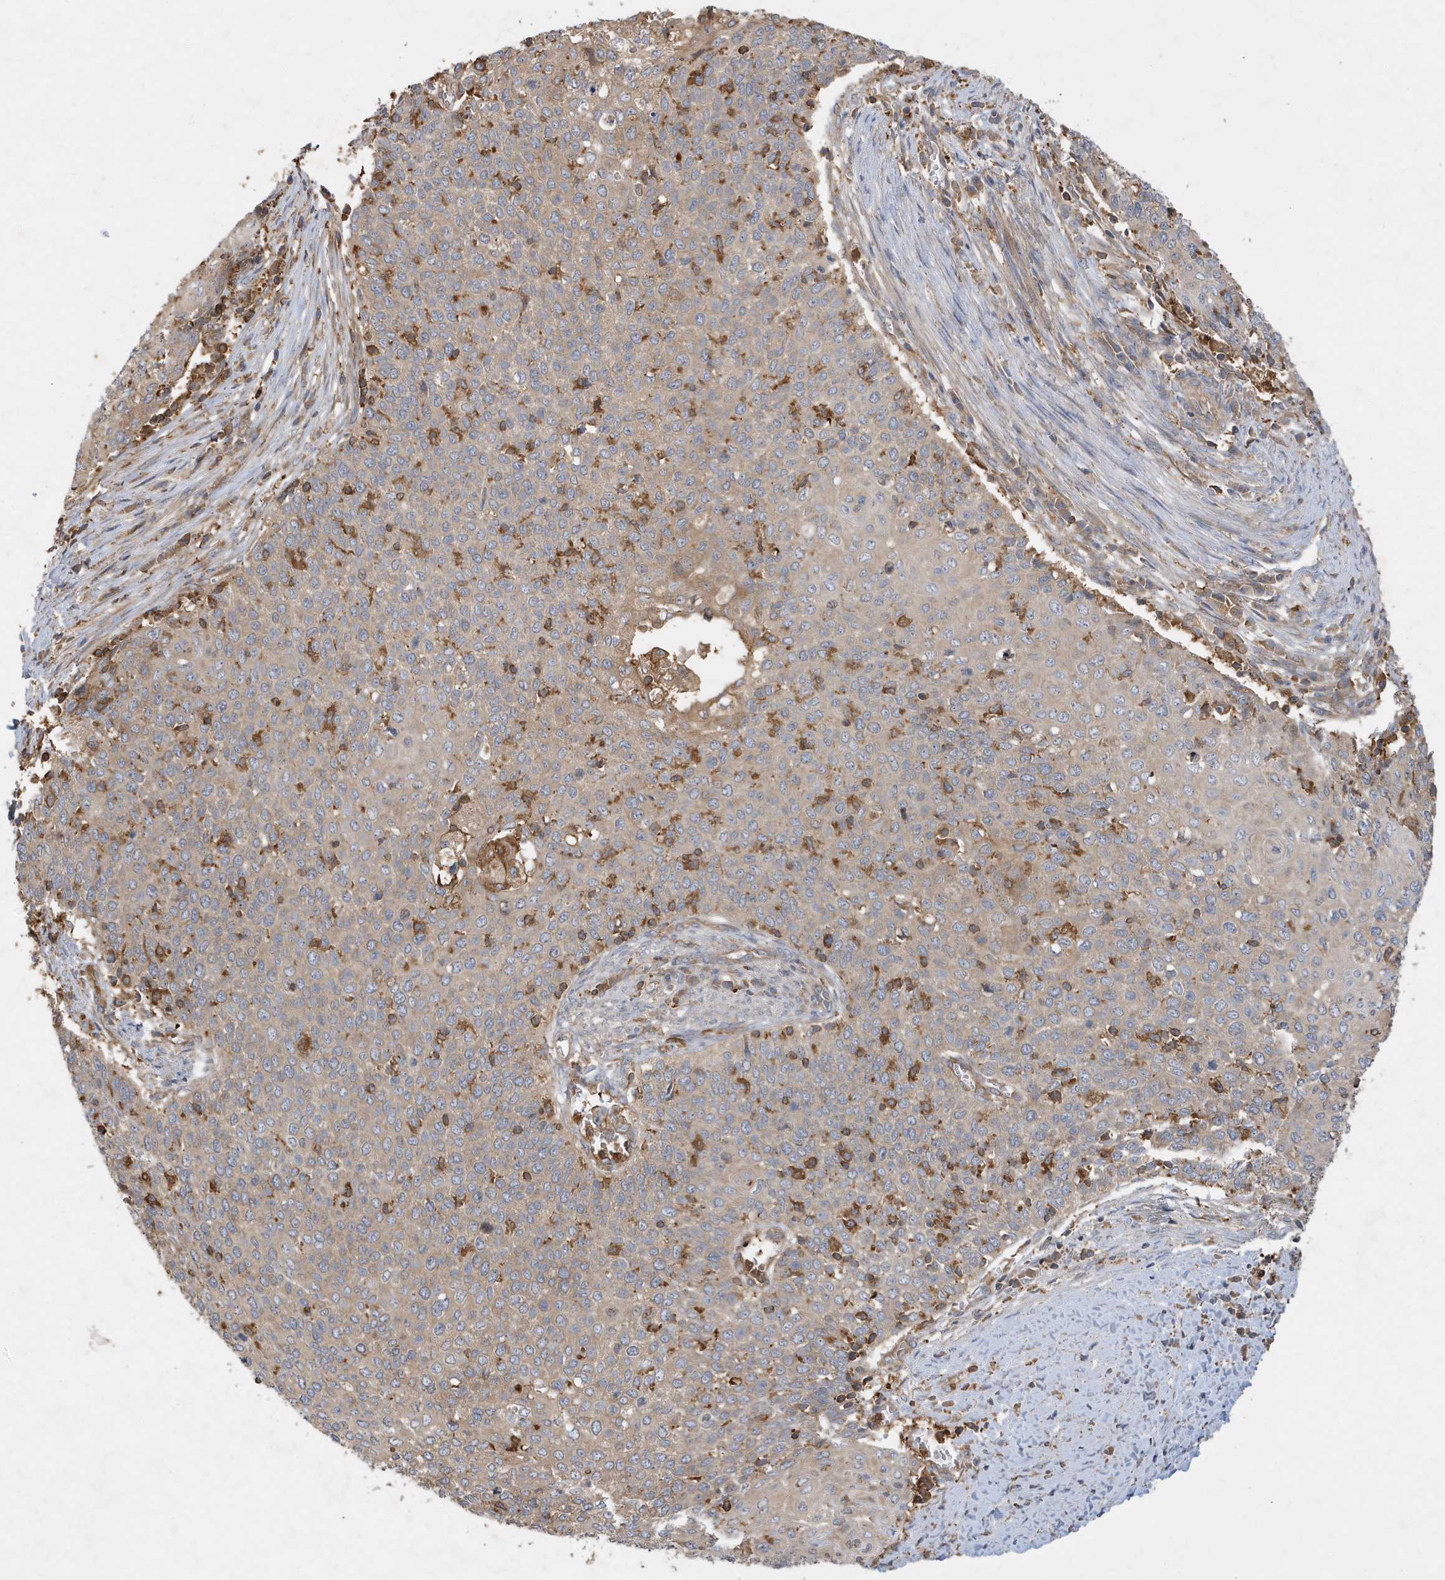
{"staining": {"intensity": "weak", "quantity": "25%-75%", "location": "cytoplasmic/membranous"}, "tissue": "cervical cancer", "cell_type": "Tumor cells", "image_type": "cancer", "snomed": [{"axis": "morphology", "description": "Squamous cell carcinoma, NOS"}, {"axis": "topography", "description": "Cervix"}], "caption": "Immunohistochemical staining of cervical squamous cell carcinoma demonstrates low levels of weak cytoplasmic/membranous positivity in about 25%-75% of tumor cells.", "gene": "LAPTM4A", "patient": {"sex": "female", "age": 39}}